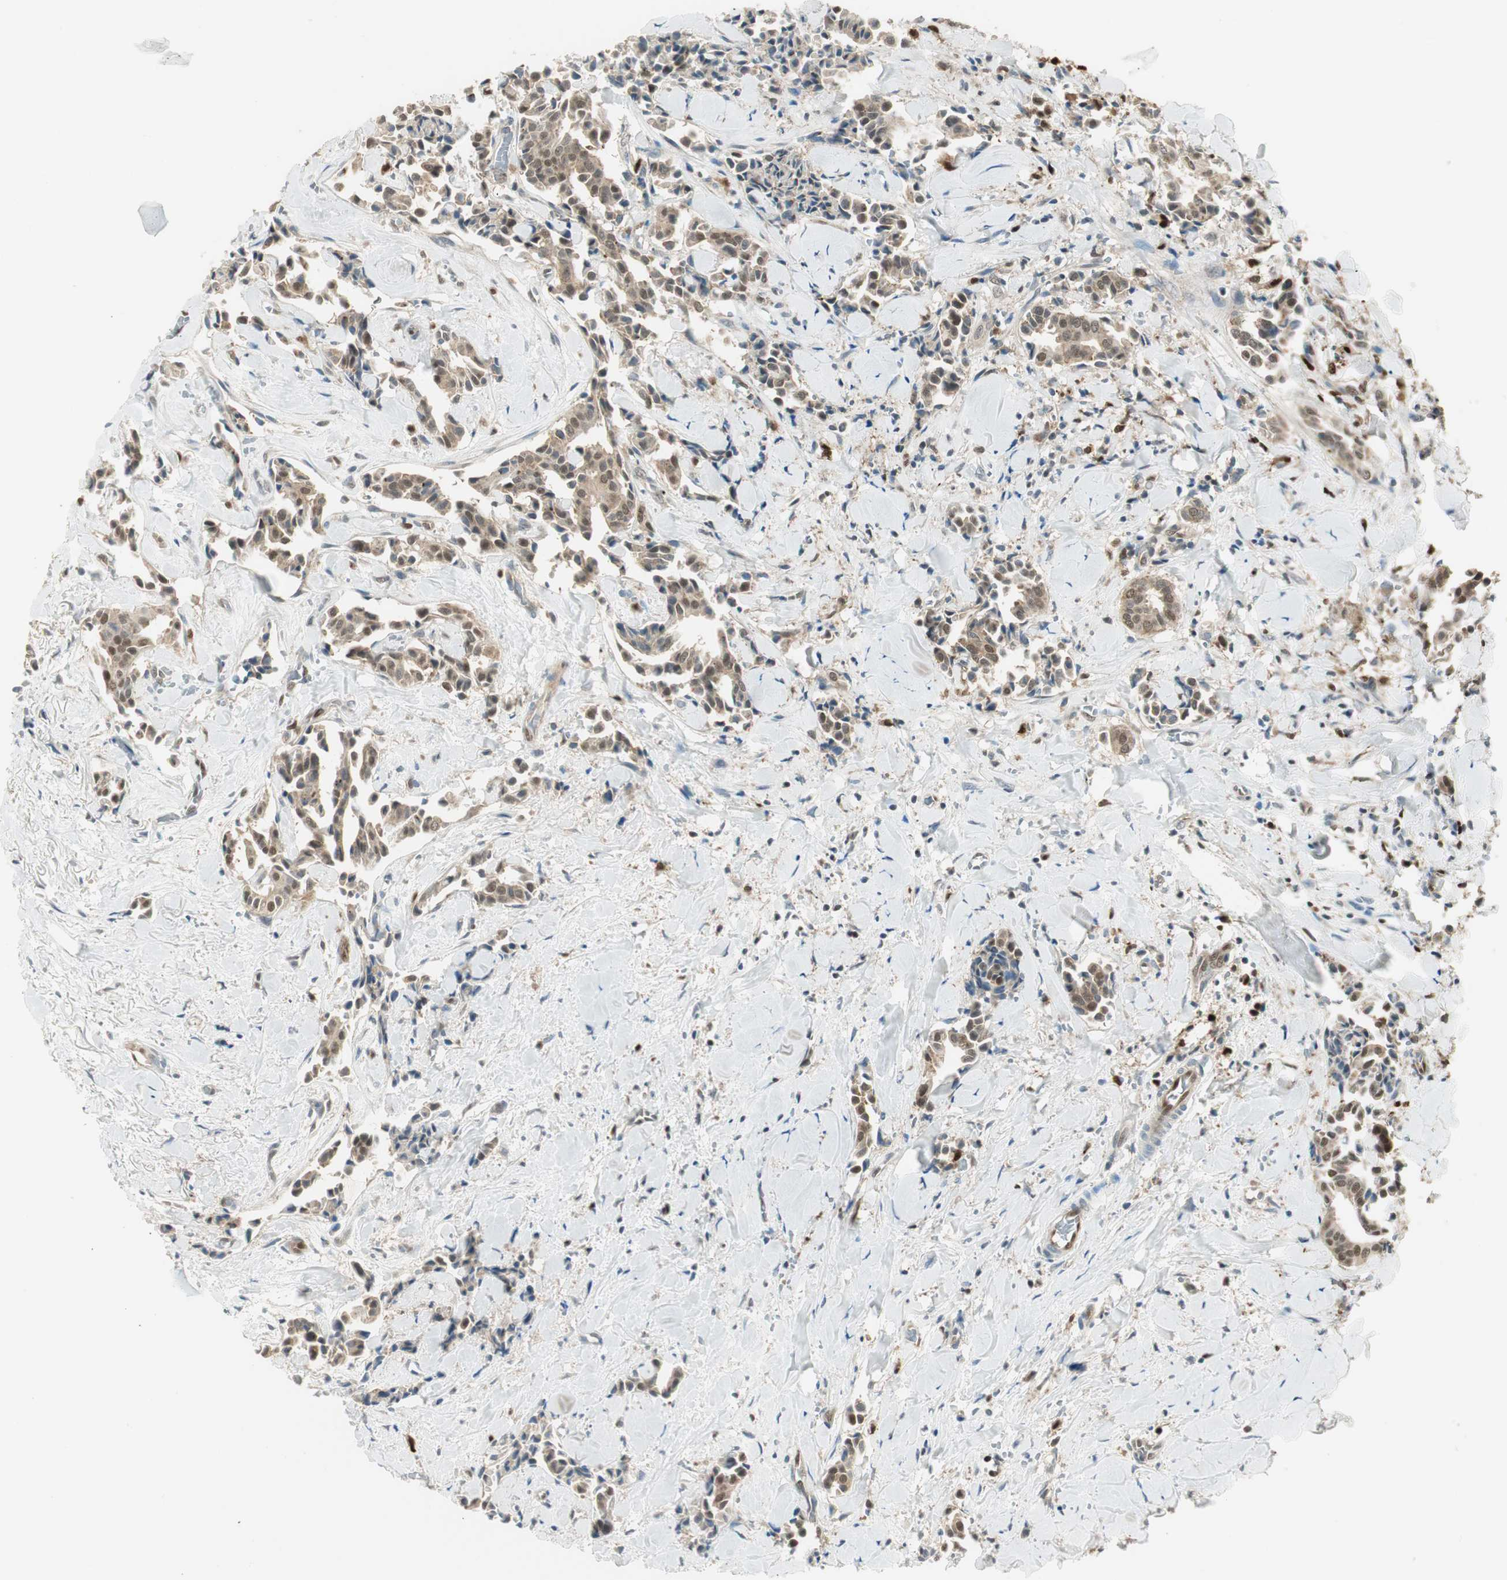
{"staining": {"intensity": "weak", "quantity": "25%-75%", "location": "cytoplasmic/membranous,nuclear"}, "tissue": "head and neck cancer", "cell_type": "Tumor cells", "image_type": "cancer", "snomed": [{"axis": "morphology", "description": "Adenocarcinoma, NOS"}, {"axis": "topography", "description": "Salivary gland"}, {"axis": "topography", "description": "Head-Neck"}], "caption": "Immunohistochemistry image of neoplastic tissue: human adenocarcinoma (head and neck) stained using IHC reveals low levels of weak protein expression localized specifically in the cytoplasmic/membranous and nuclear of tumor cells, appearing as a cytoplasmic/membranous and nuclear brown color.", "gene": "LTA4H", "patient": {"sex": "female", "age": 59}}